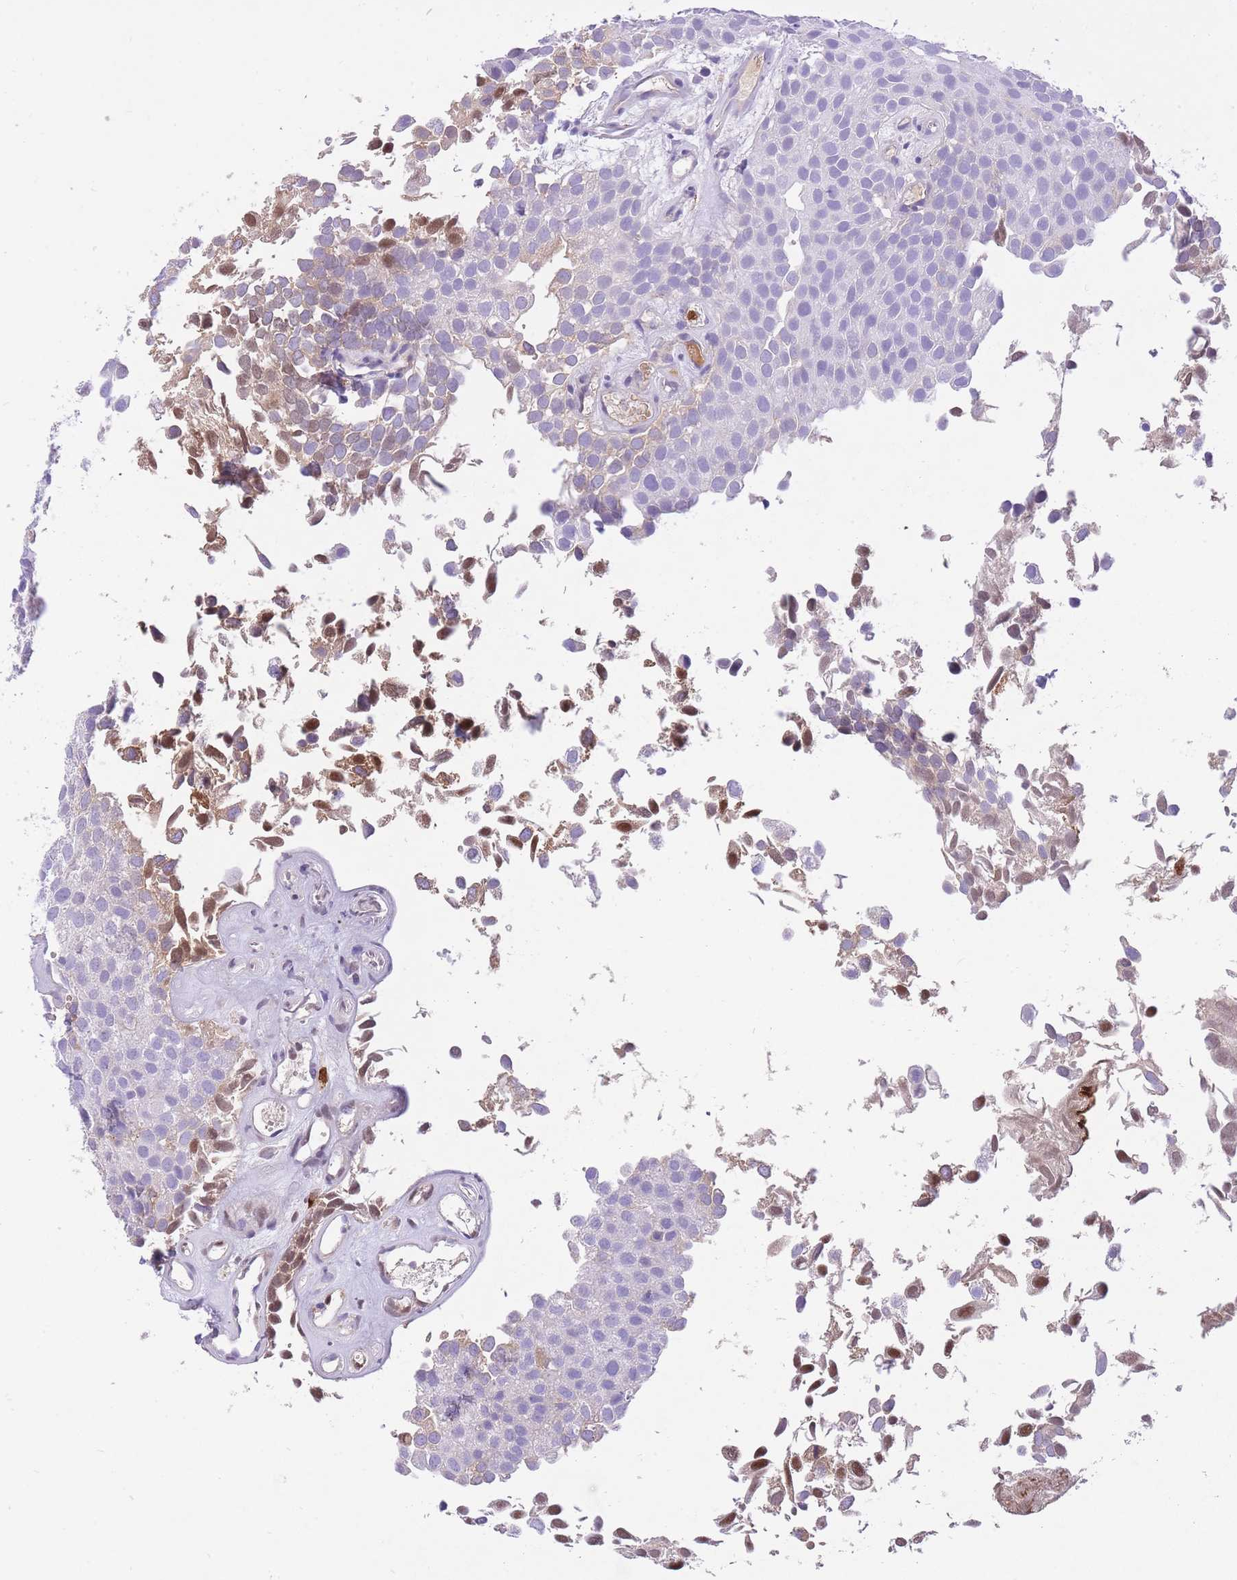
{"staining": {"intensity": "negative", "quantity": "none", "location": "none"}, "tissue": "urothelial cancer", "cell_type": "Tumor cells", "image_type": "cancer", "snomed": [{"axis": "morphology", "description": "Urothelial carcinoma, Low grade"}, {"axis": "topography", "description": "Urinary bladder"}], "caption": "A histopathology image of urothelial carcinoma (low-grade) stained for a protein shows no brown staining in tumor cells.", "gene": "HRG", "patient": {"sex": "male", "age": 88}}